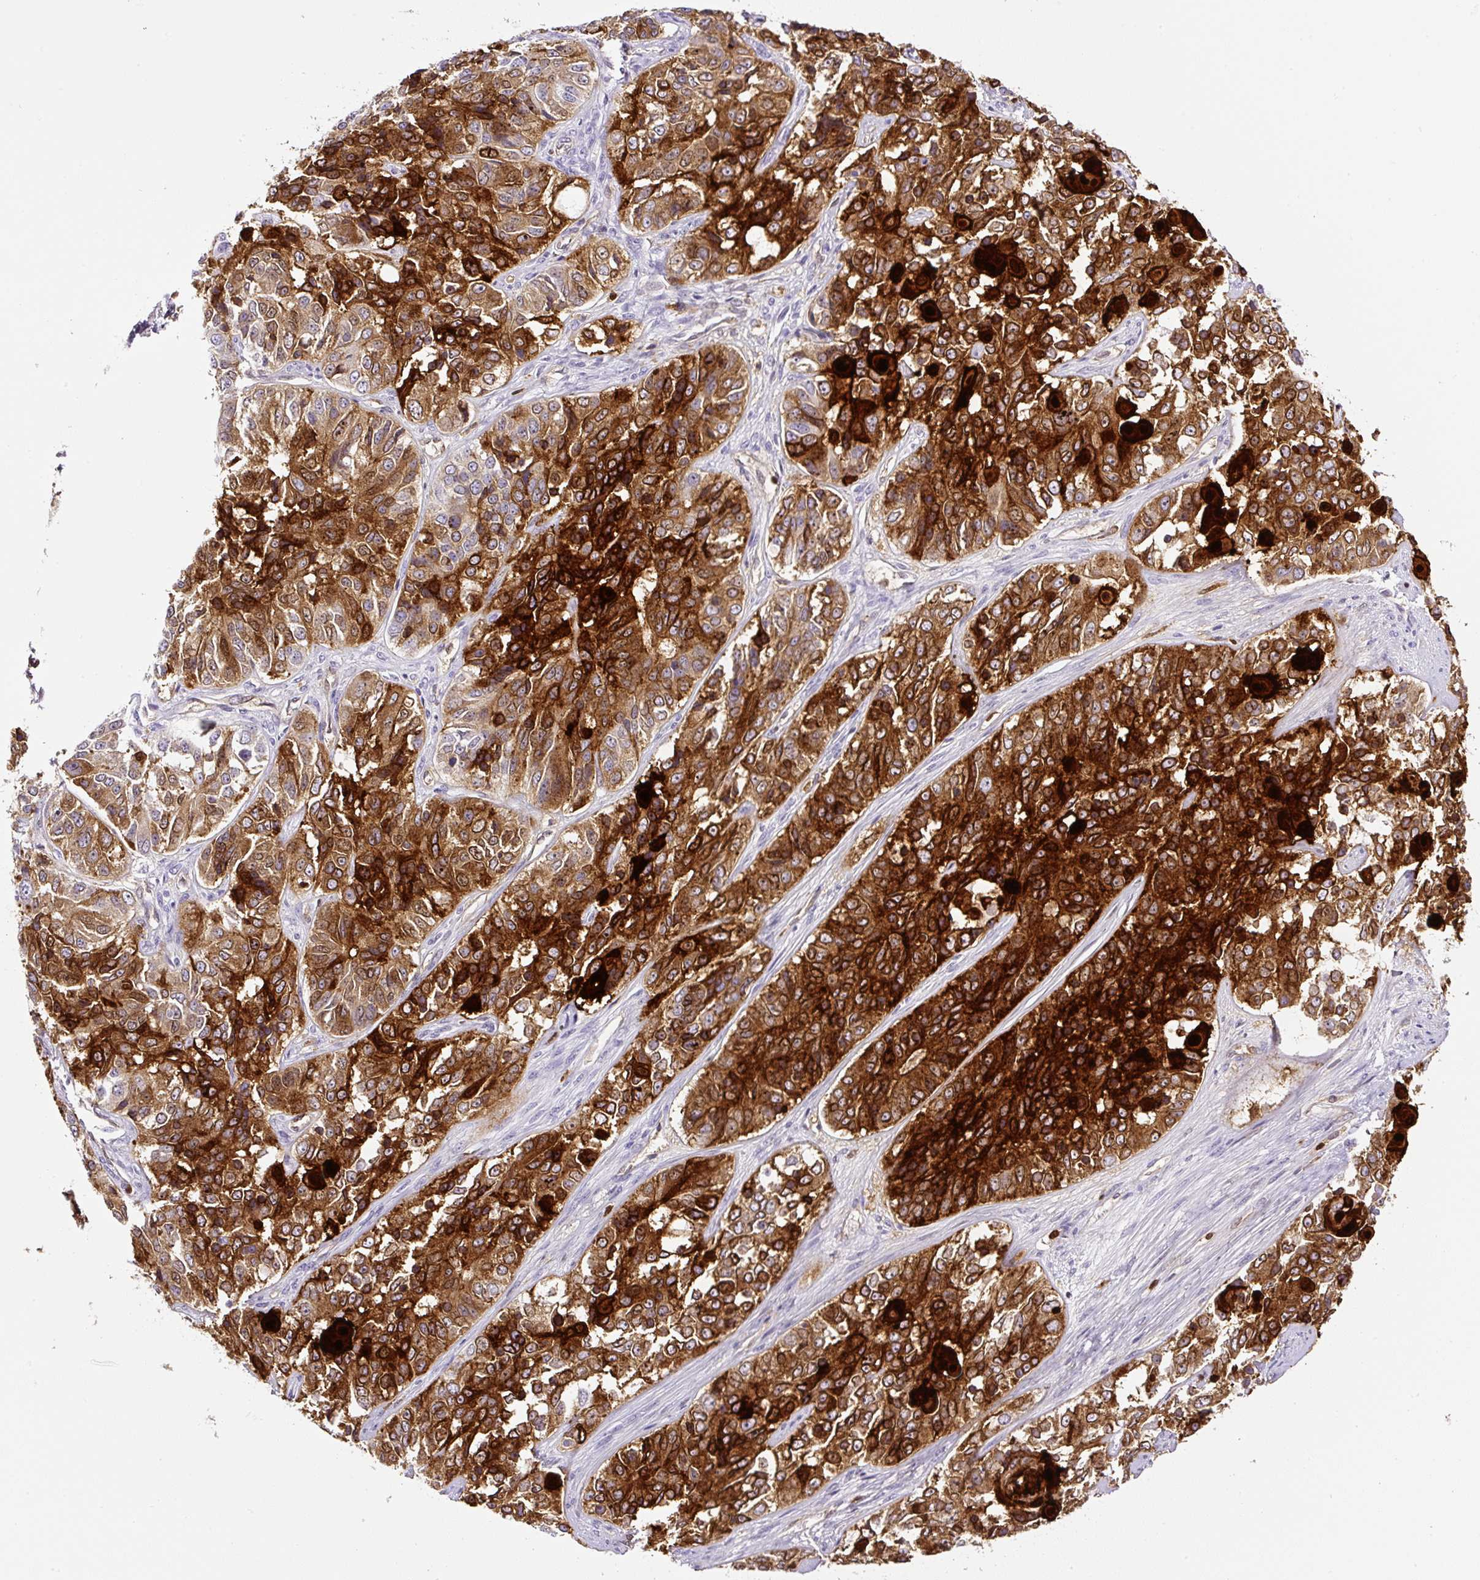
{"staining": {"intensity": "strong", "quantity": "25%-75%", "location": "cytoplasmic/membranous"}, "tissue": "ovarian cancer", "cell_type": "Tumor cells", "image_type": "cancer", "snomed": [{"axis": "morphology", "description": "Carcinoma, endometroid"}, {"axis": "topography", "description": "Ovary"}], "caption": "The histopathology image displays immunohistochemical staining of ovarian cancer. There is strong cytoplasmic/membranous positivity is identified in about 25%-75% of tumor cells.", "gene": "ANXA1", "patient": {"sex": "female", "age": 51}}